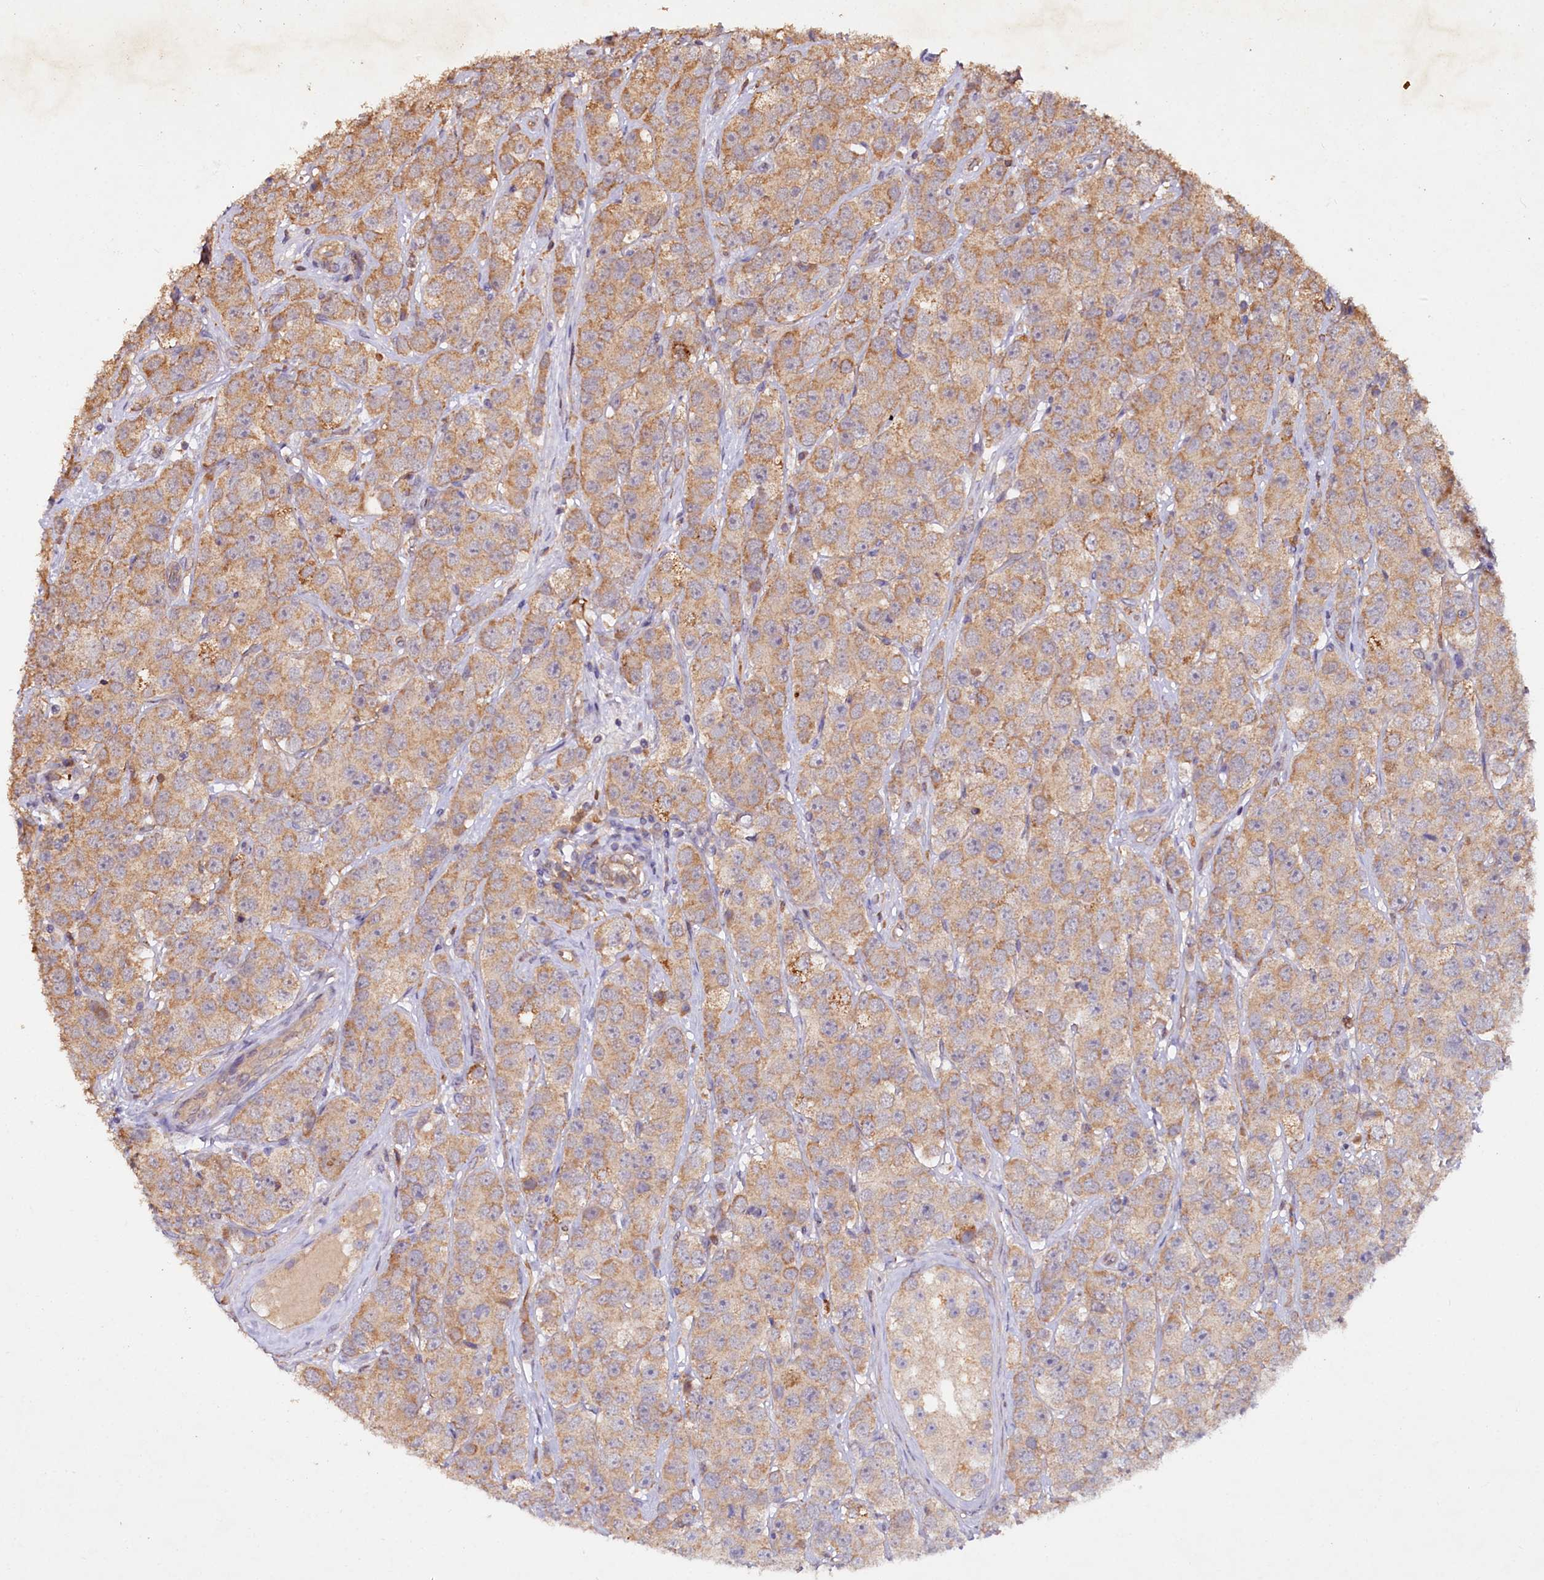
{"staining": {"intensity": "weak", "quantity": "25%-75%", "location": "cytoplasmic/membranous"}, "tissue": "testis cancer", "cell_type": "Tumor cells", "image_type": "cancer", "snomed": [{"axis": "morphology", "description": "Seminoma, NOS"}, {"axis": "topography", "description": "Testis"}], "caption": "Testis cancer stained for a protein exhibits weak cytoplasmic/membranous positivity in tumor cells.", "gene": "ETFBKMT", "patient": {"sex": "male", "age": 28}}